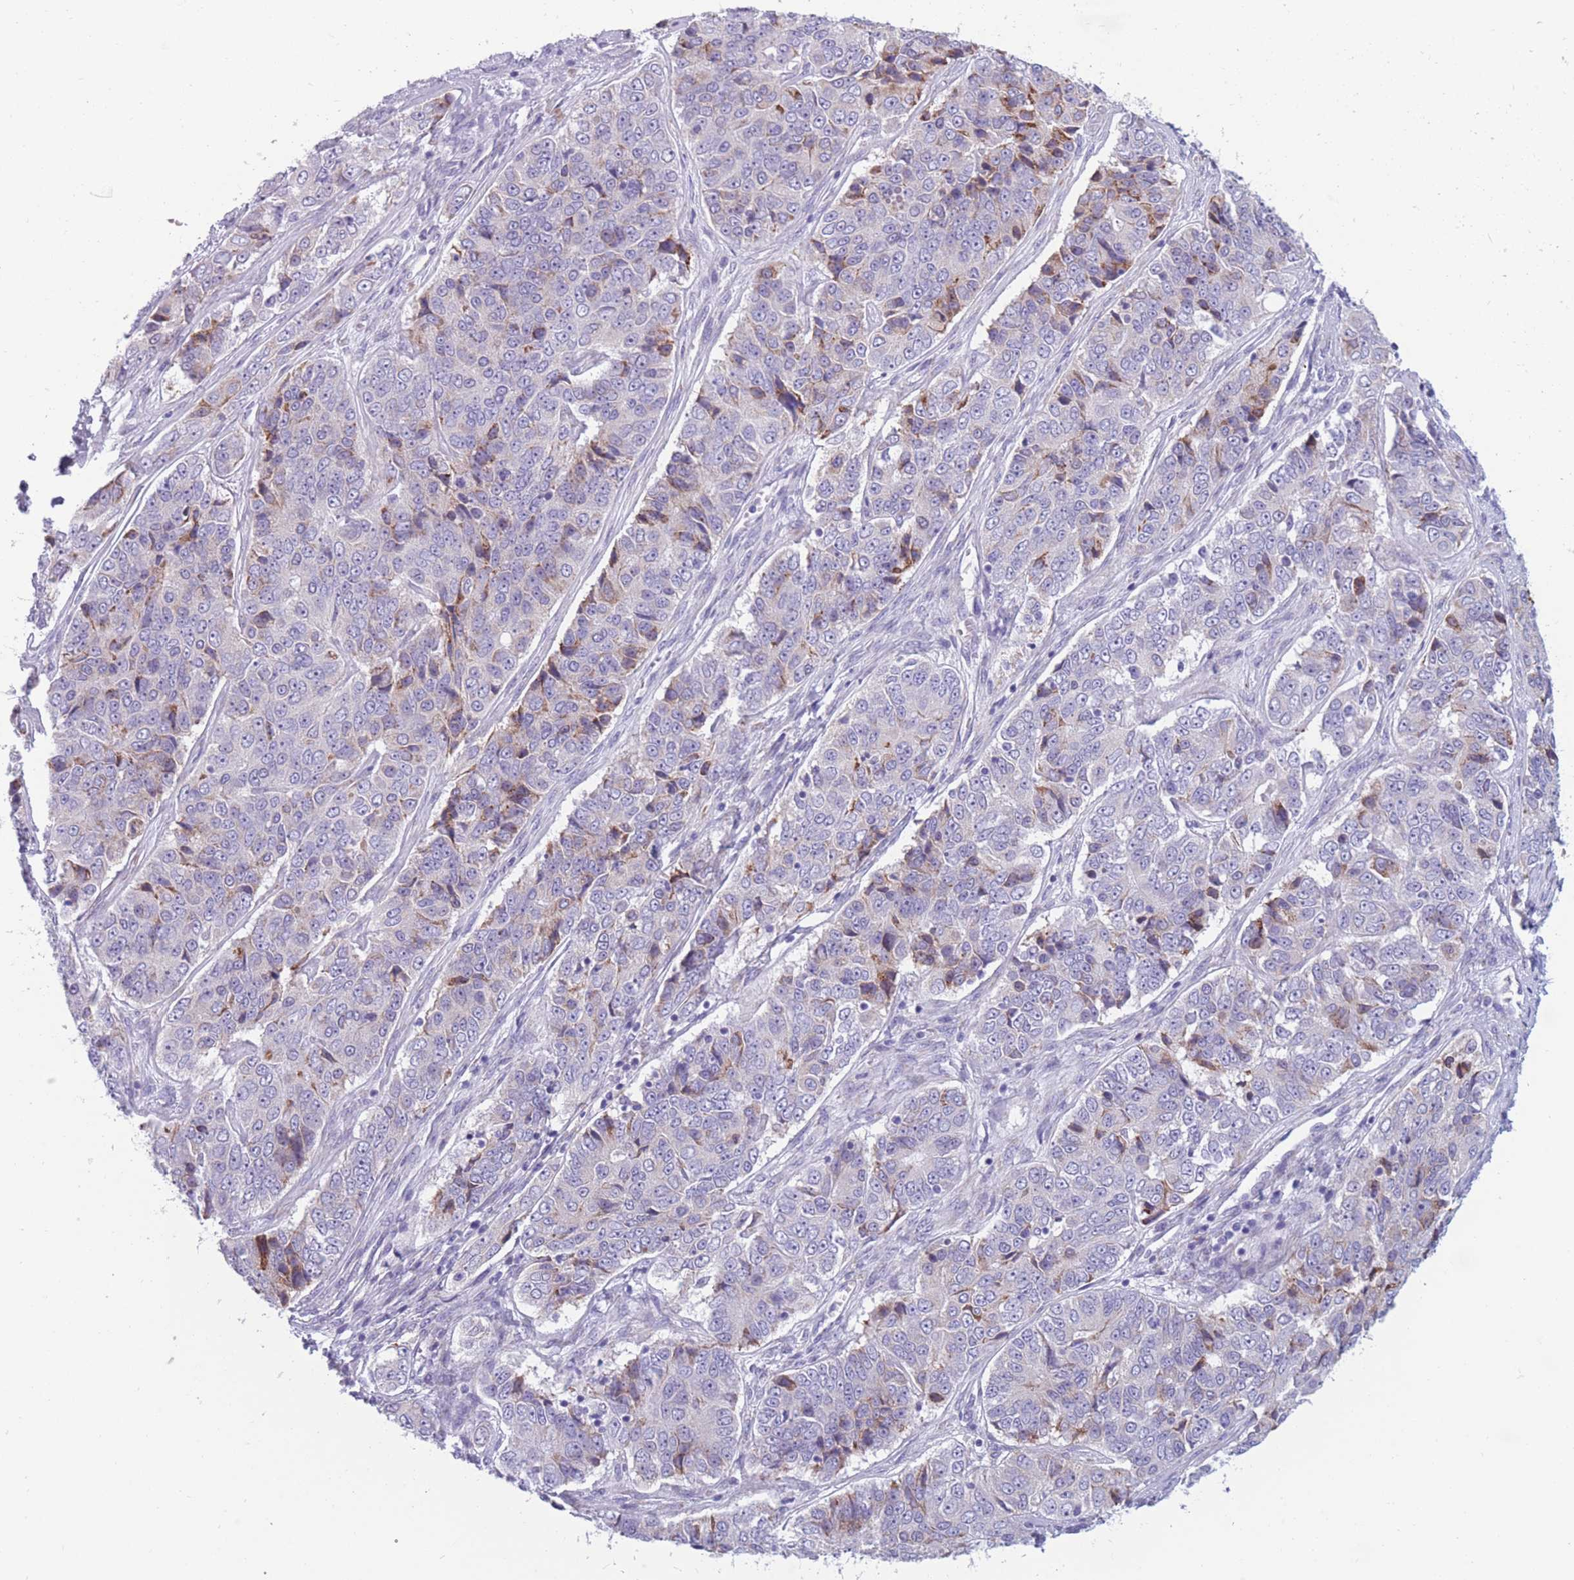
{"staining": {"intensity": "moderate", "quantity": "<25%", "location": "cytoplasmic/membranous"}, "tissue": "ovarian cancer", "cell_type": "Tumor cells", "image_type": "cancer", "snomed": [{"axis": "morphology", "description": "Carcinoma, endometroid"}, {"axis": "topography", "description": "Ovary"}], "caption": "Protein expression analysis of human endometroid carcinoma (ovarian) reveals moderate cytoplasmic/membranous expression in approximately <25% of tumor cells.", "gene": "COL27A1", "patient": {"sex": "female", "age": 51}}